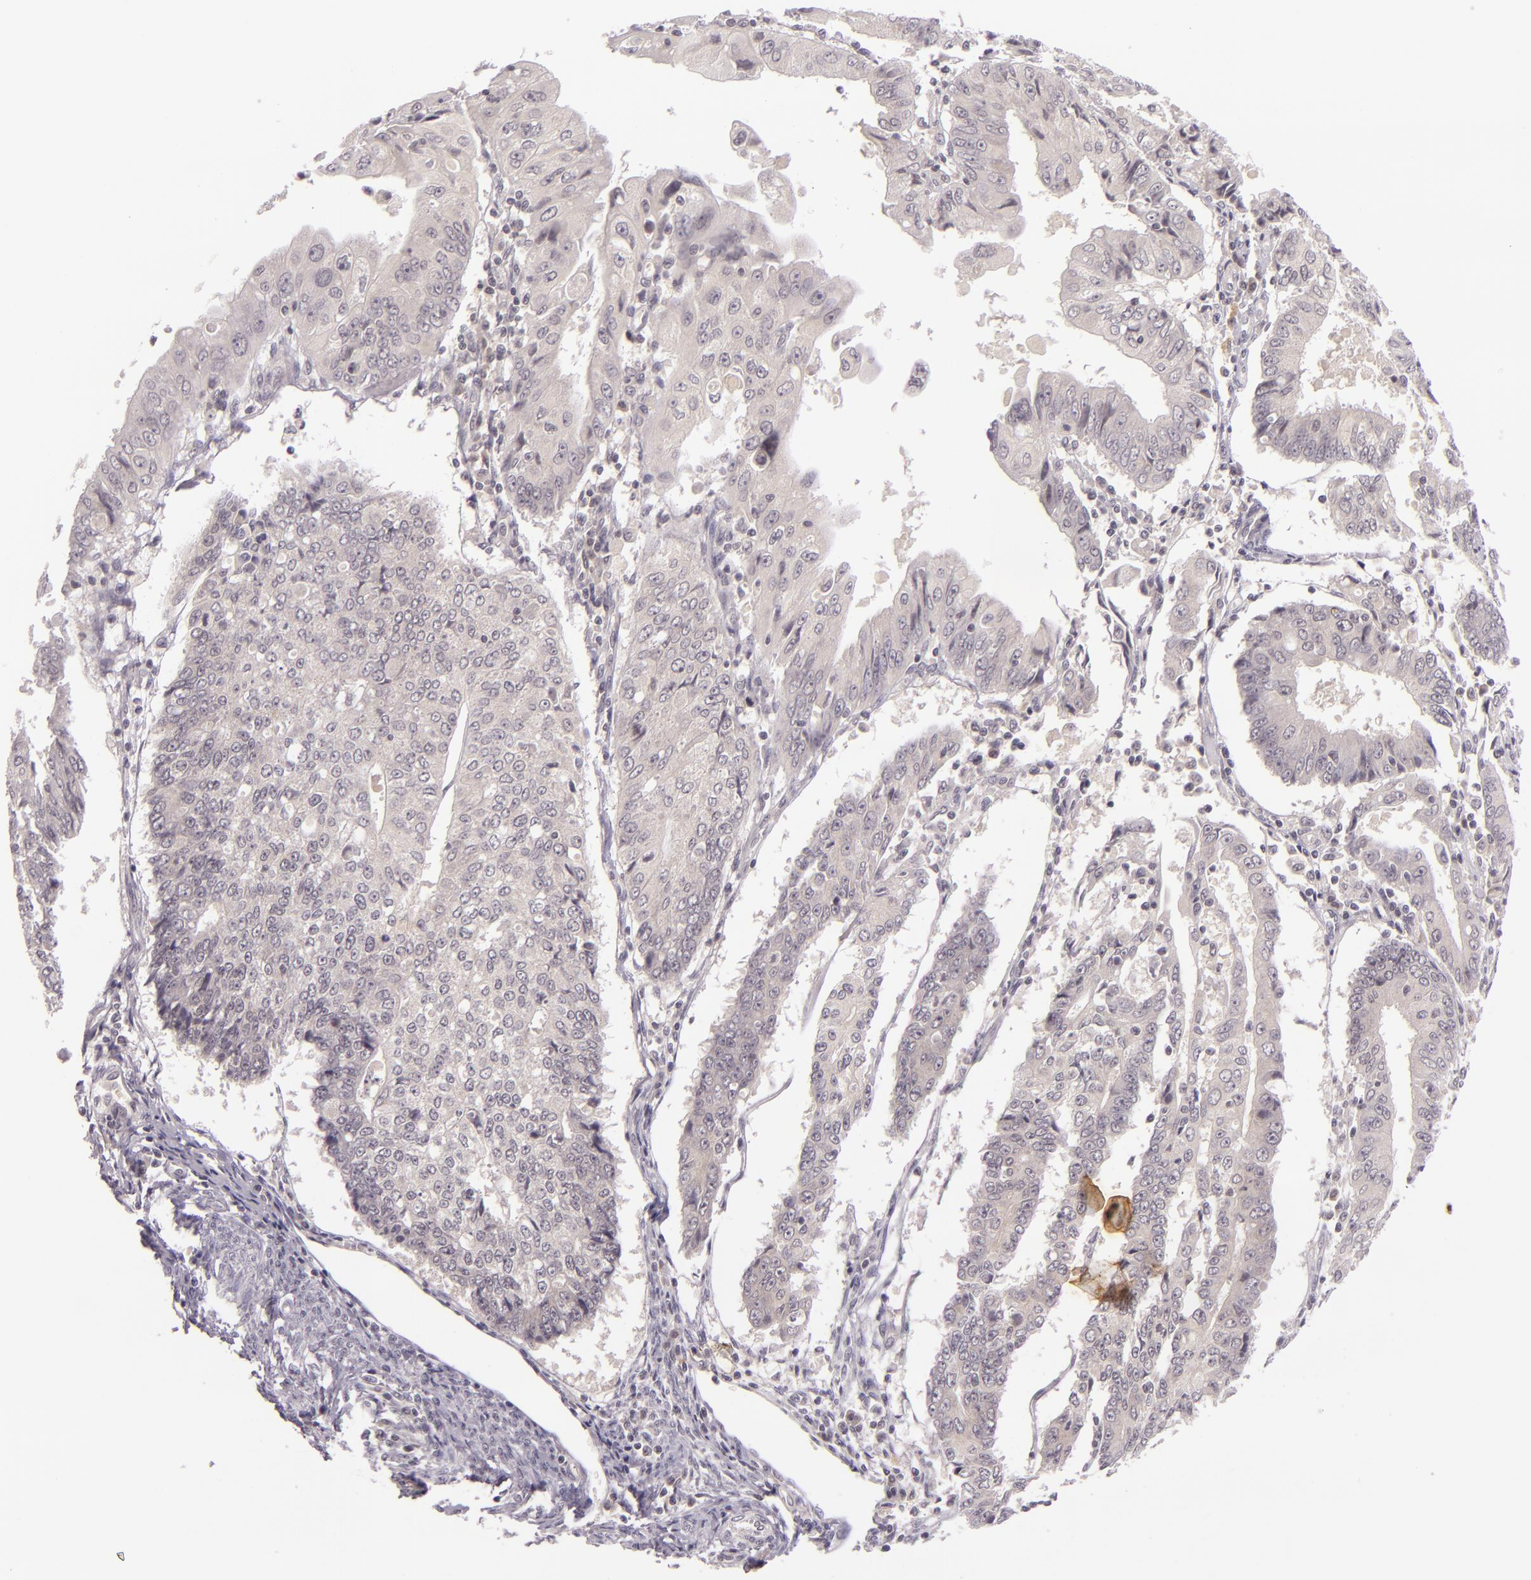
{"staining": {"intensity": "negative", "quantity": "none", "location": "none"}, "tissue": "endometrial cancer", "cell_type": "Tumor cells", "image_type": "cancer", "snomed": [{"axis": "morphology", "description": "Adenocarcinoma, NOS"}, {"axis": "topography", "description": "Endometrium"}], "caption": "High power microscopy histopathology image of an immunohistochemistry micrograph of endometrial adenocarcinoma, revealing no significant expression in tumor cells.", "gene": "CASP8", "patient": {"sex": "female", "age": 75}}